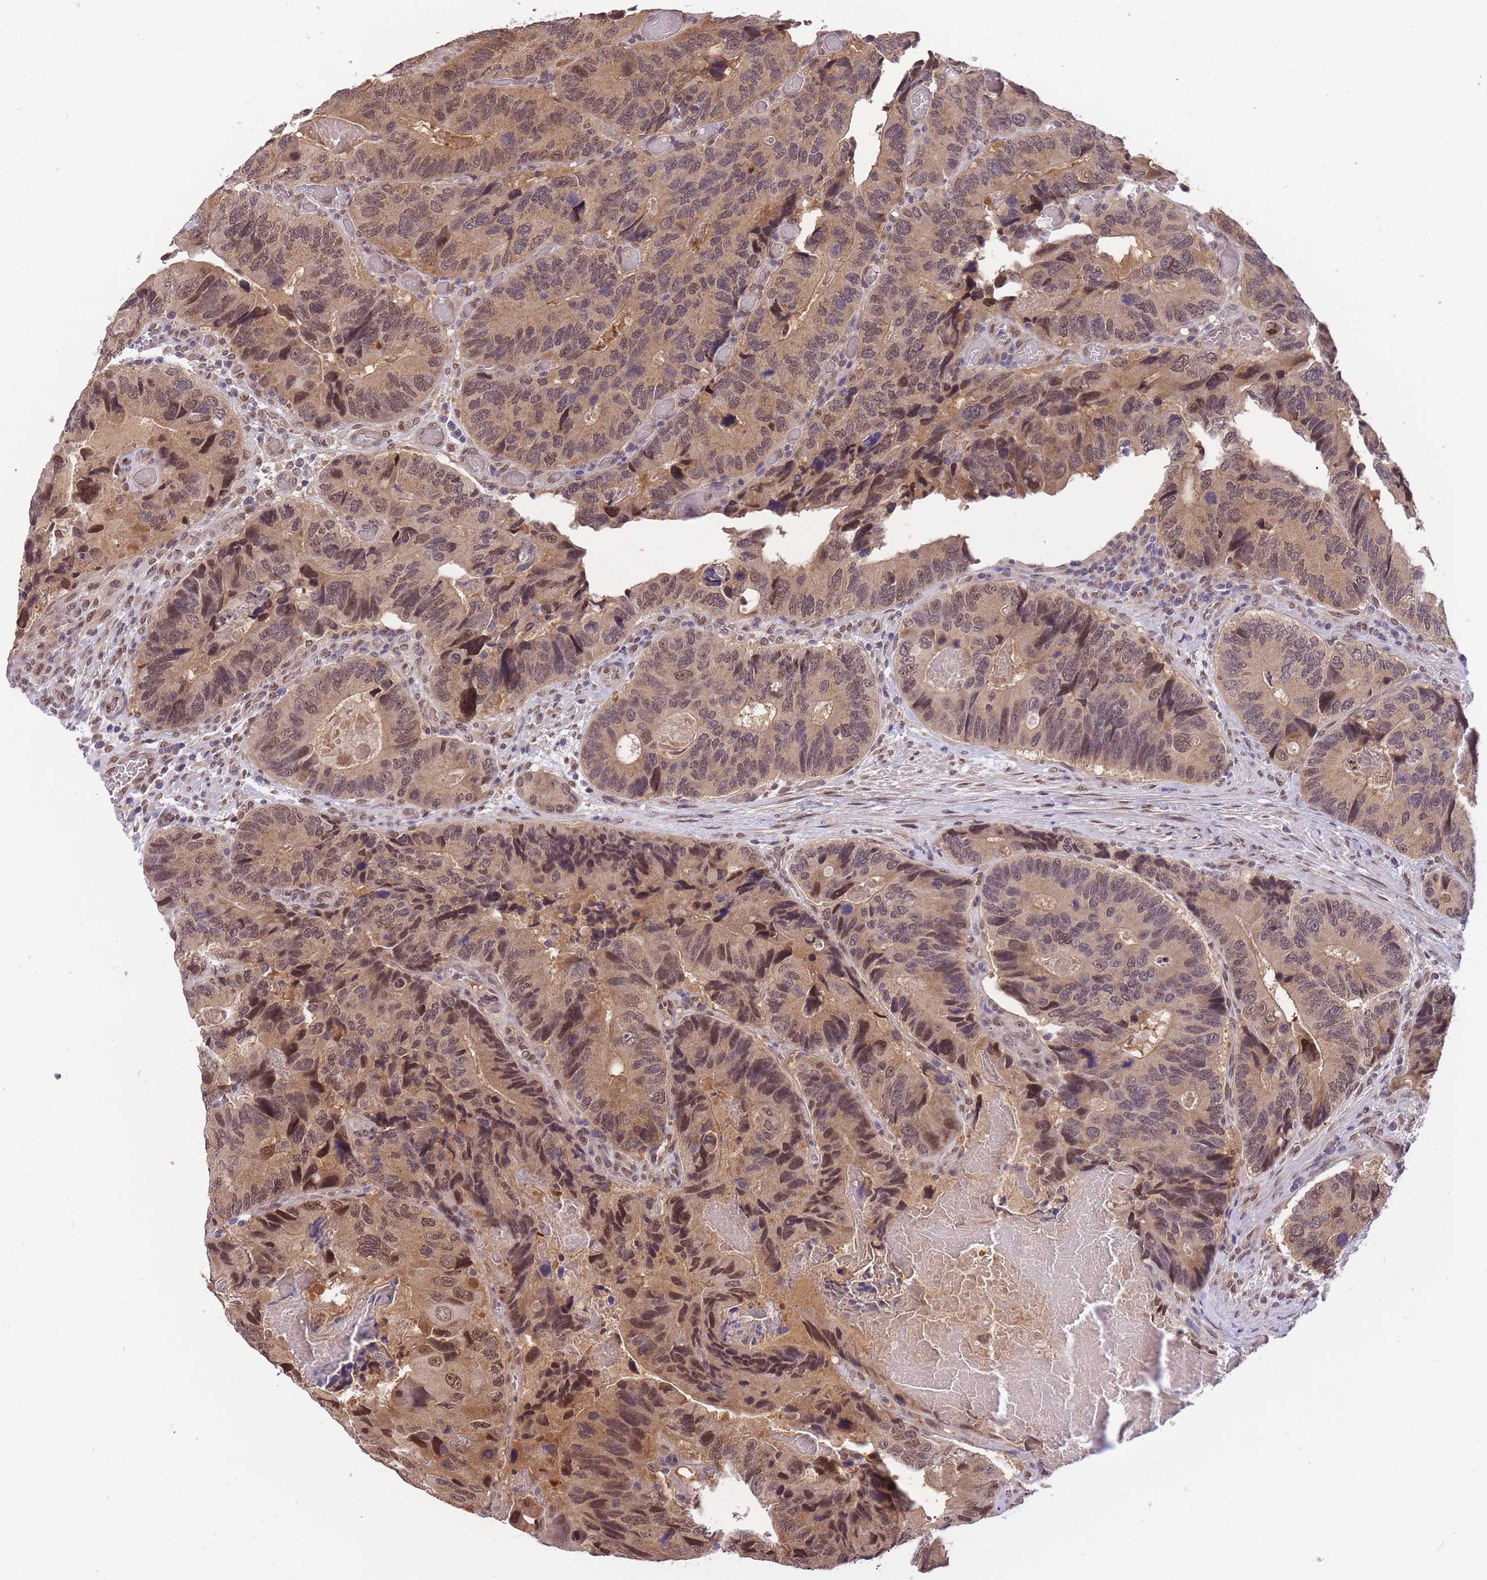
{"staining": {"intensity": "moderate", "quantity": ">75%", "location": "cytoplasmic/membranous,nuclear"}, "tissue": "colorectal cancer", "cell_type": "Tumor cells", "image_type": "cancer", "snomed": [{"axis": "morphology", "description": "Adenocarcinoma, NOS"}, {"axis": "topography", "description": "Colon"}], "caption": "Adenocarcinoma (colorectal) was stained to show a protein in brown. There is medium levels of moderate cytoplasmic/membranous and nuclear expression in about >75% of tumor cells.", "gene": "CDIP1", "patient": {"sex": "male", "age": 84}}